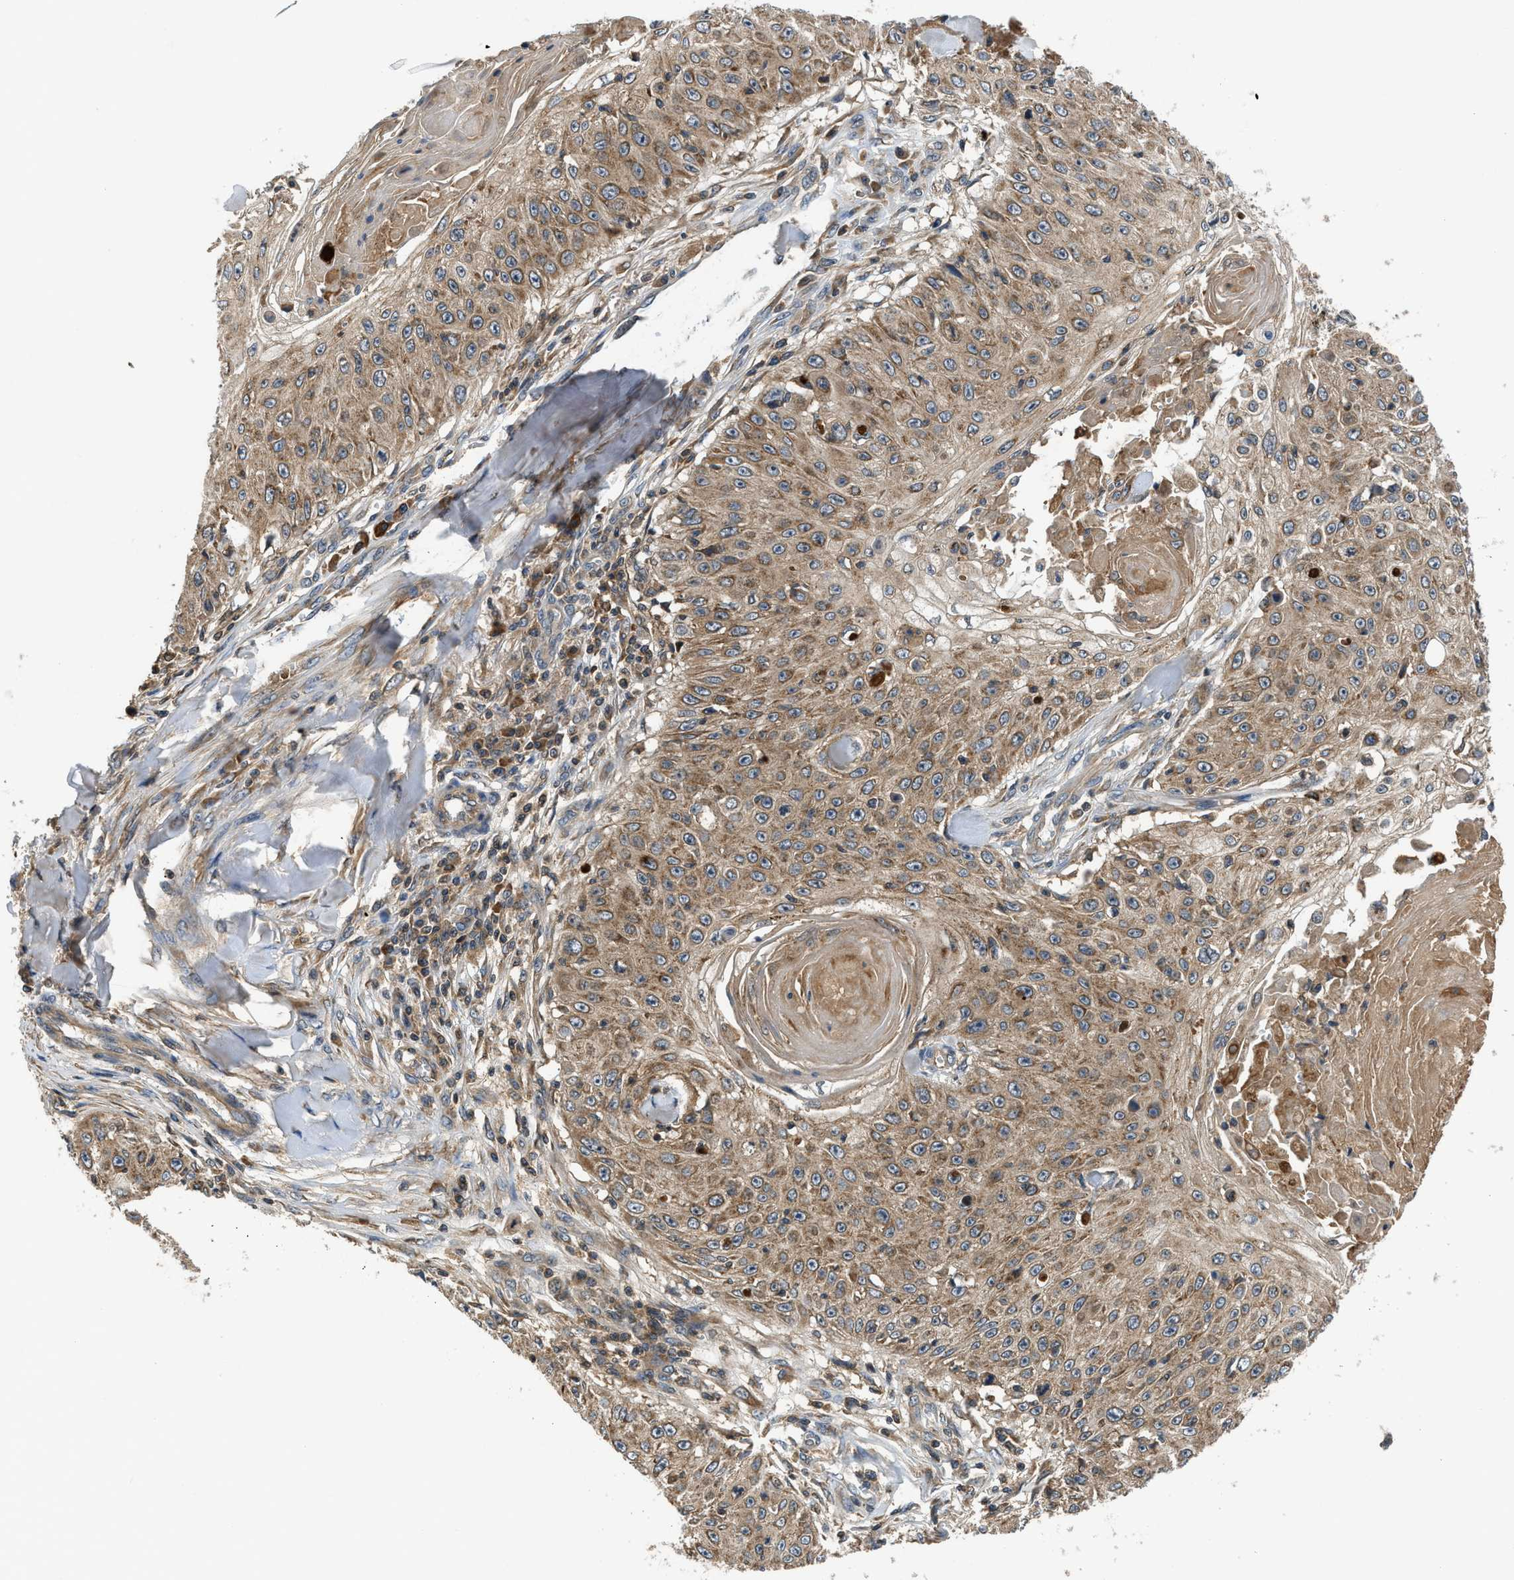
{"staining": {"intensity": "moderate", "quantity": ">75%", "location": "cytoplasmic/membranous"}, "tissue": "skin cancer", "cell_type": "Tumor cells", "image_type": "cancer", "snomed": [{"axis": "morphology", "description": "Squamous cell carcinoma, NOS"}, {"axis": "topography", "description": "Skin"}], "caption": "Approximately >75% of tumor cells in skin squamous cell carcinoma reveal moderate cytoplasmic/membranous protein positivity as visualized by brown immunohistochemical staining.", "gene": "PAFAH2", "patient": {"sex": "male", "age": 86}}